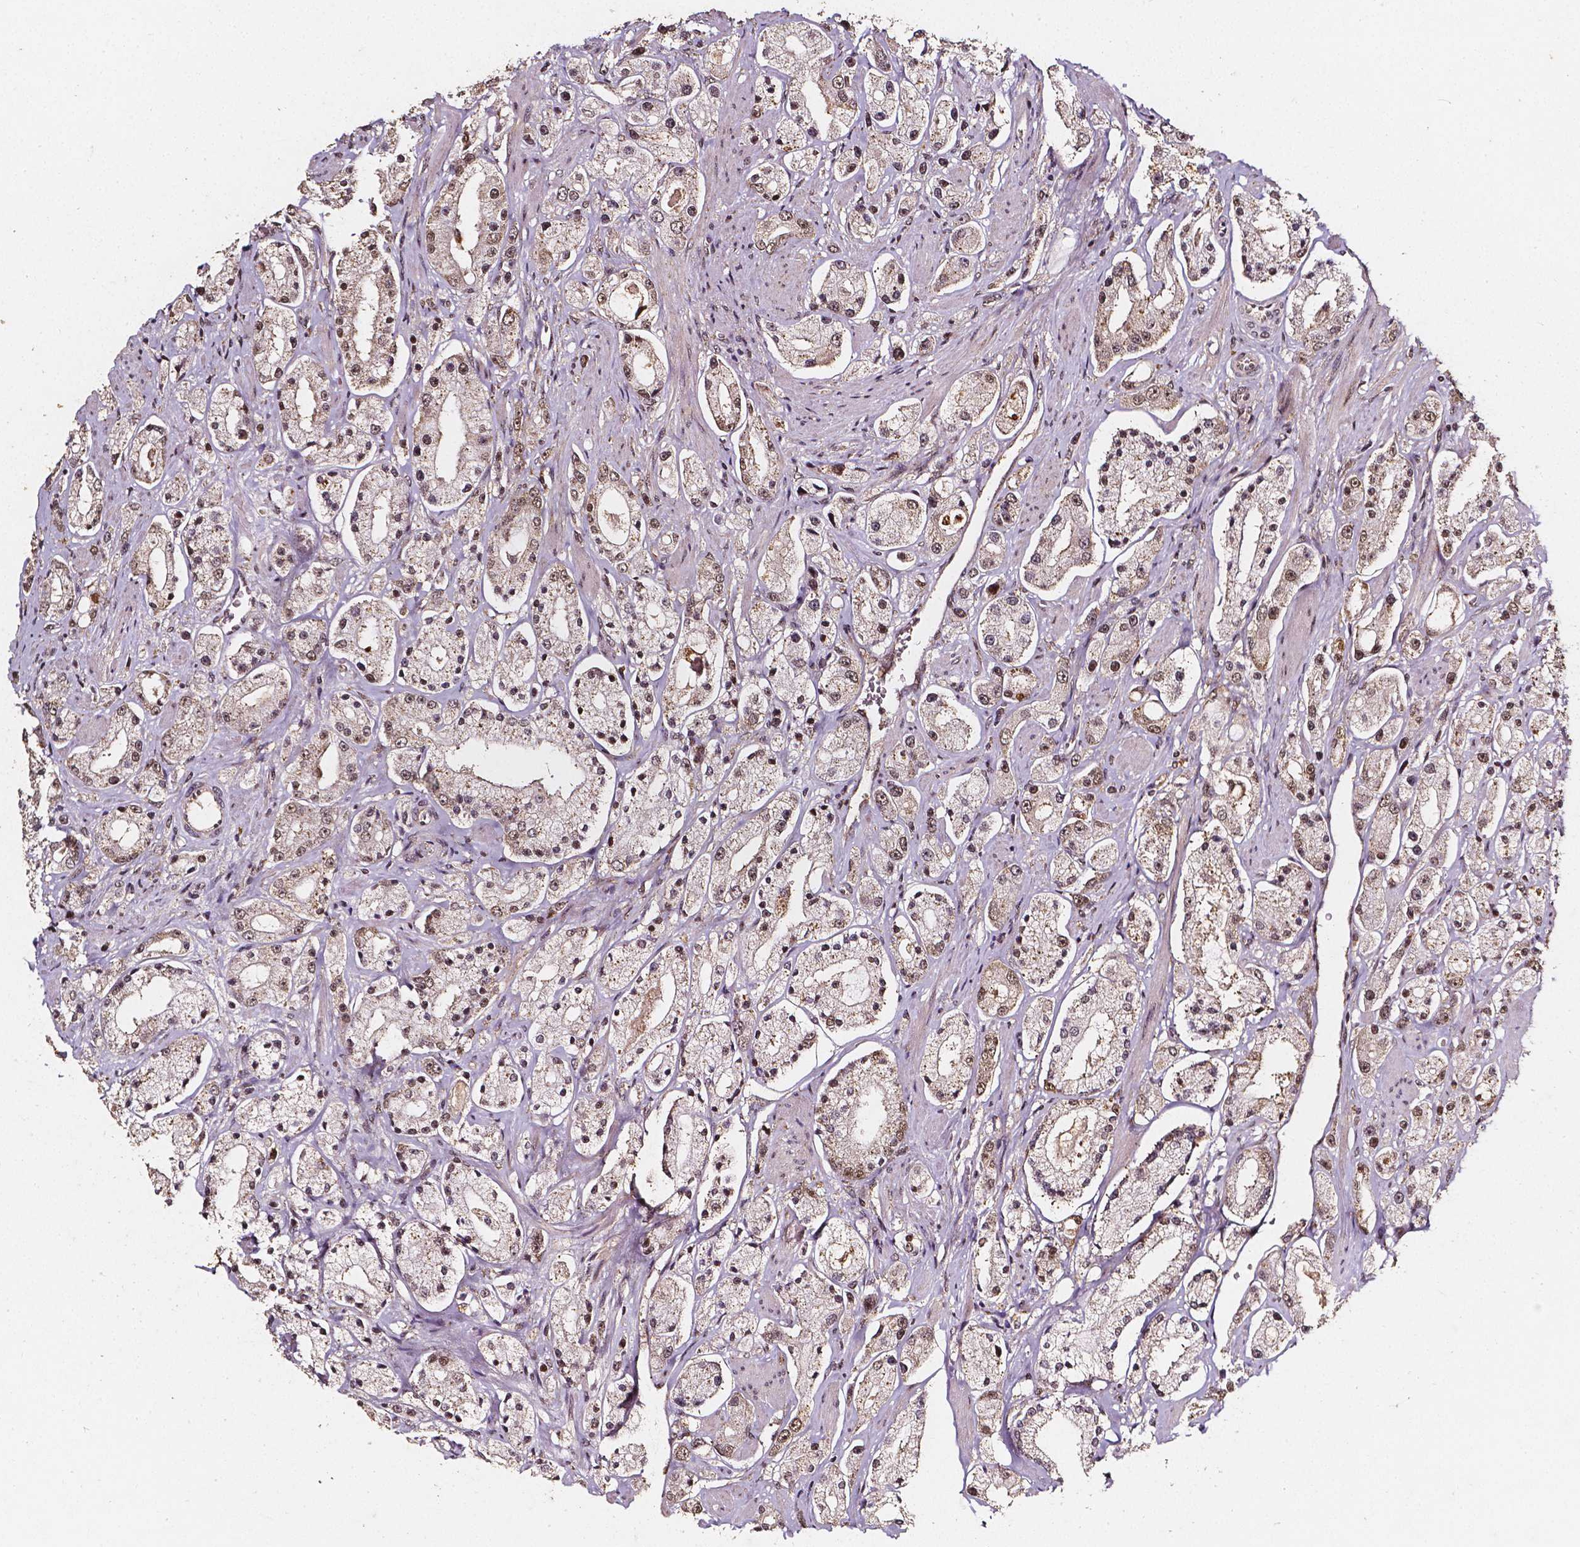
{"staining": {"intensity": "moderate", "quantity": ">75%", "location": "cytoplasmic/membranous,nuclear"}, "tissue": "prostate cancer", "cell_type": "Tumor cells", "image_type": "cancer", "snomed": [{"axis": "morphology", "description": "Adenocarcinoma, High grade"}, {"axis": "topography", "description": "Prostate"}], "caption": "This is an image of immunohistochemistry staining of prostate cancer, which shows moderate positivity in the cytoplasmic/membranous and nuclear of tumor cells.", "gene": "SMN1", "patient": {"sex": "male", "age": 67}}